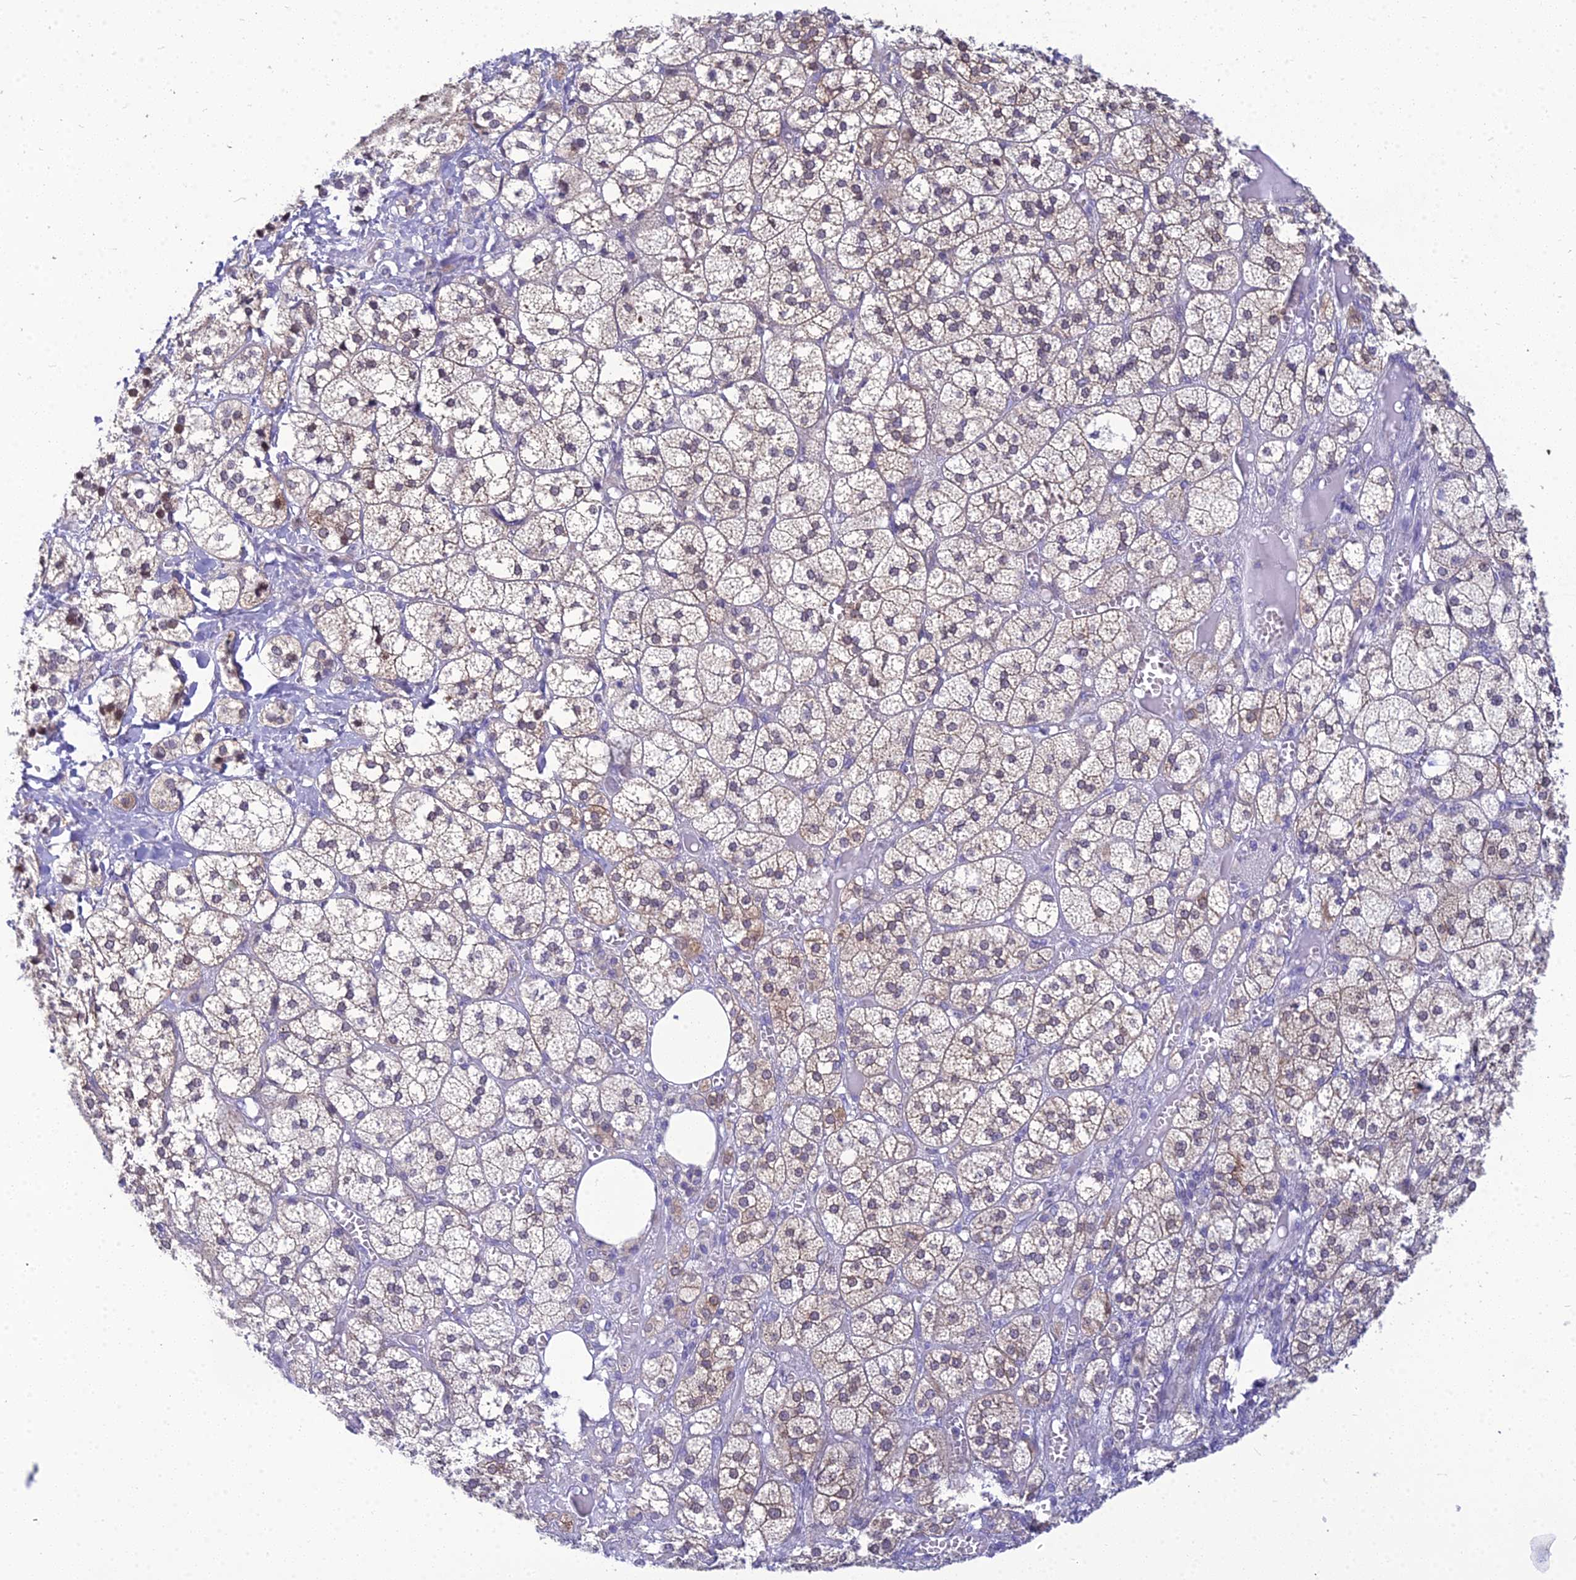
{"staining": {"intensity": "moderate", "quantity": "<25%", "location": "cytoplasmic/membranous"}, "tissue": "adrenal gland", "cell_type": "Glandular cells", "image_type": "normal", "snomed": [{"axis": "morphology", "description": "Normal tissue, NOS"}, {"axis": "topography", "description": "Adrenal gland"}], "caption": "Unremarkable adrenal gland displays moderate cytoplasmic/membranous expression in about <25% of glandular cells.", "gene": "ZMIZ1", "patient": {"sex": "female", "age": 61}}